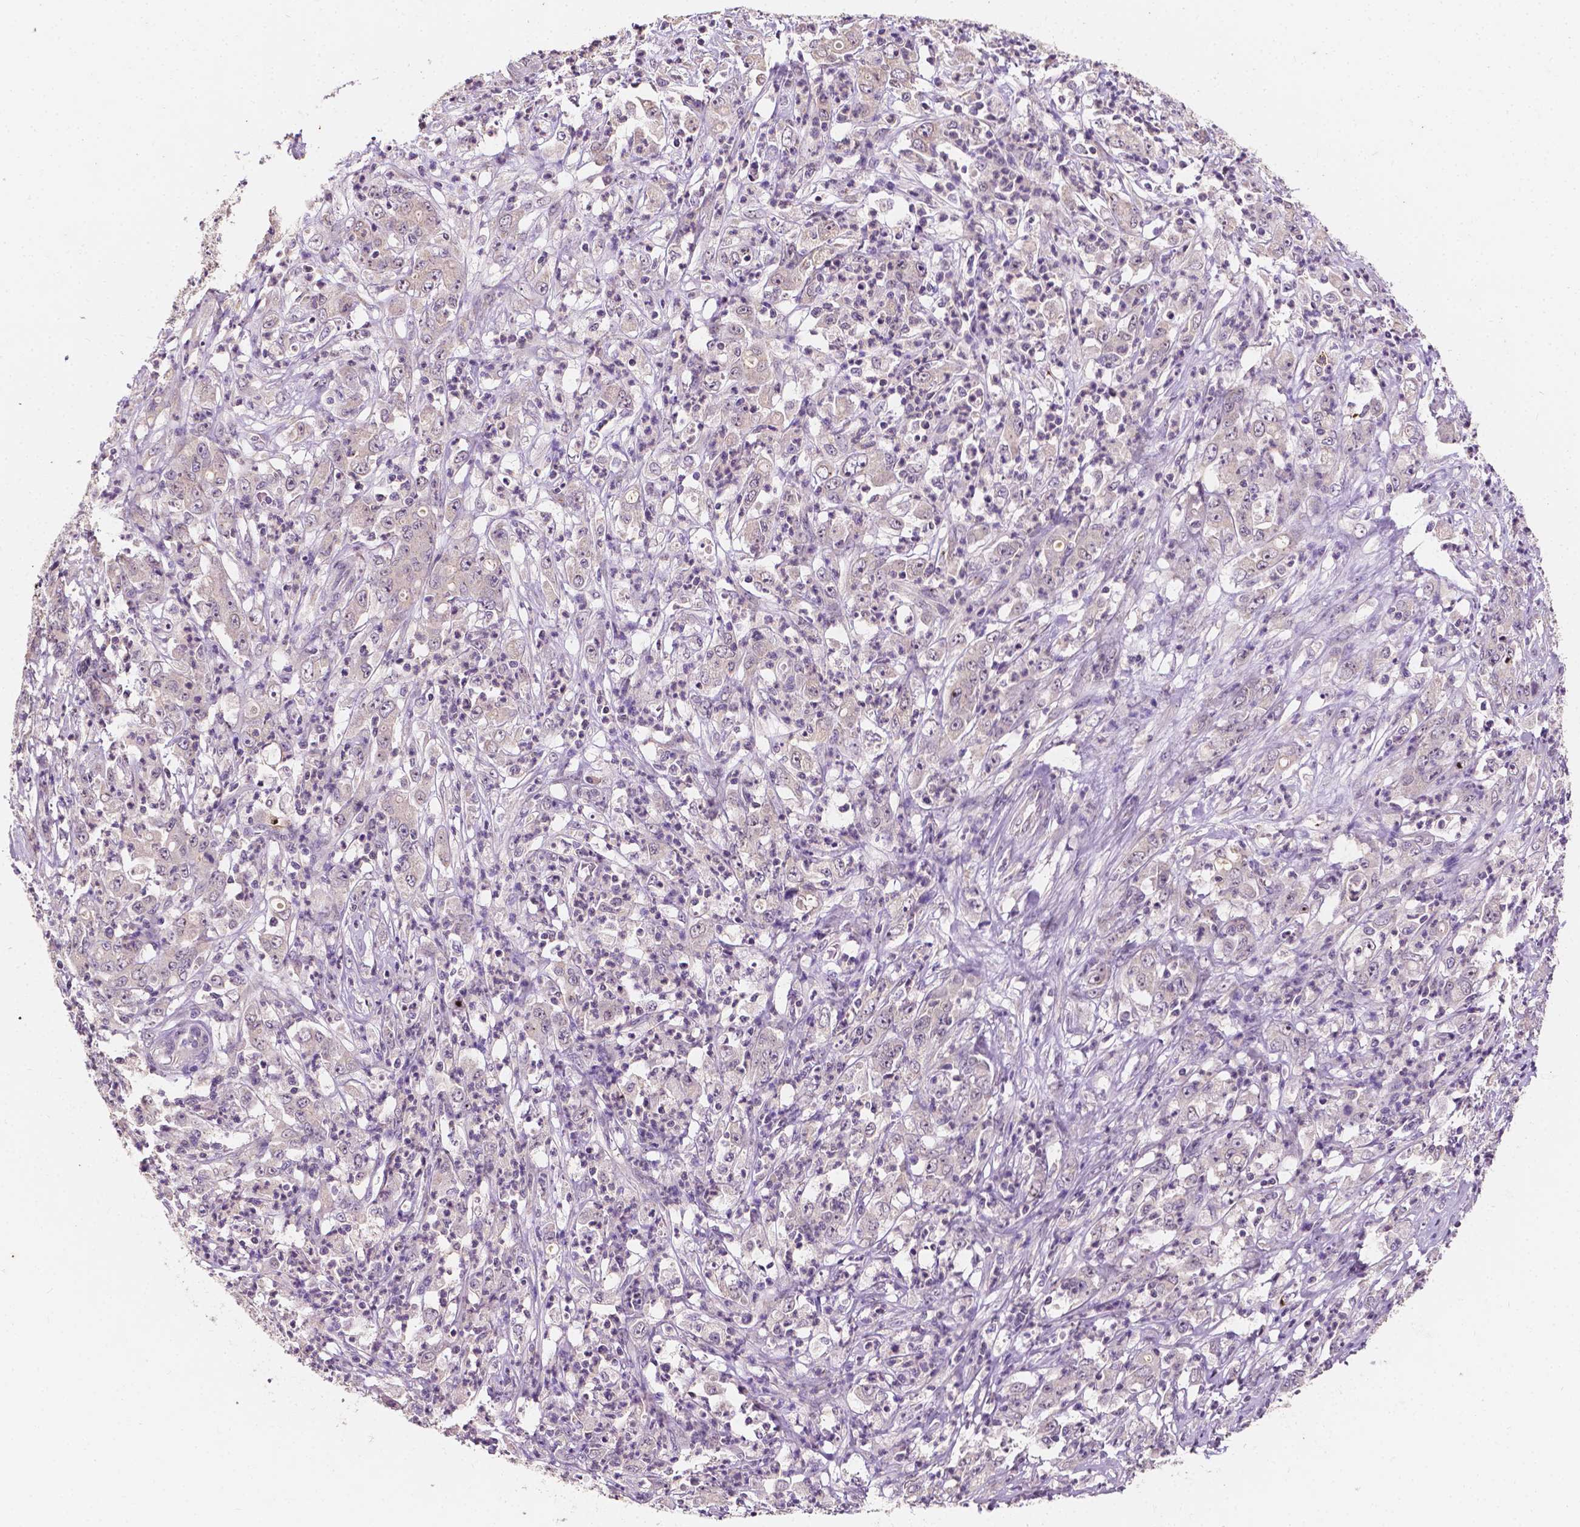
{"staining": {"intensity": "negative", "quantity": "none", "location": "none"}, "tissue": "stomach cancer", "cell_type": "Tumor cells", "image_type": "cancer", "snomed": [{"axis": "morphology", "description": "Adenocarcinoma, NOS"}, {"axis": "topography", "description": "Stomach, lower"}], "caption": "Immunohistochemical staining of stomach adenocarcinoma exhibits no significant positivity in tumor cells.", "gene": "SIRT2", "patient": {"sex": "female", "age": 71}}